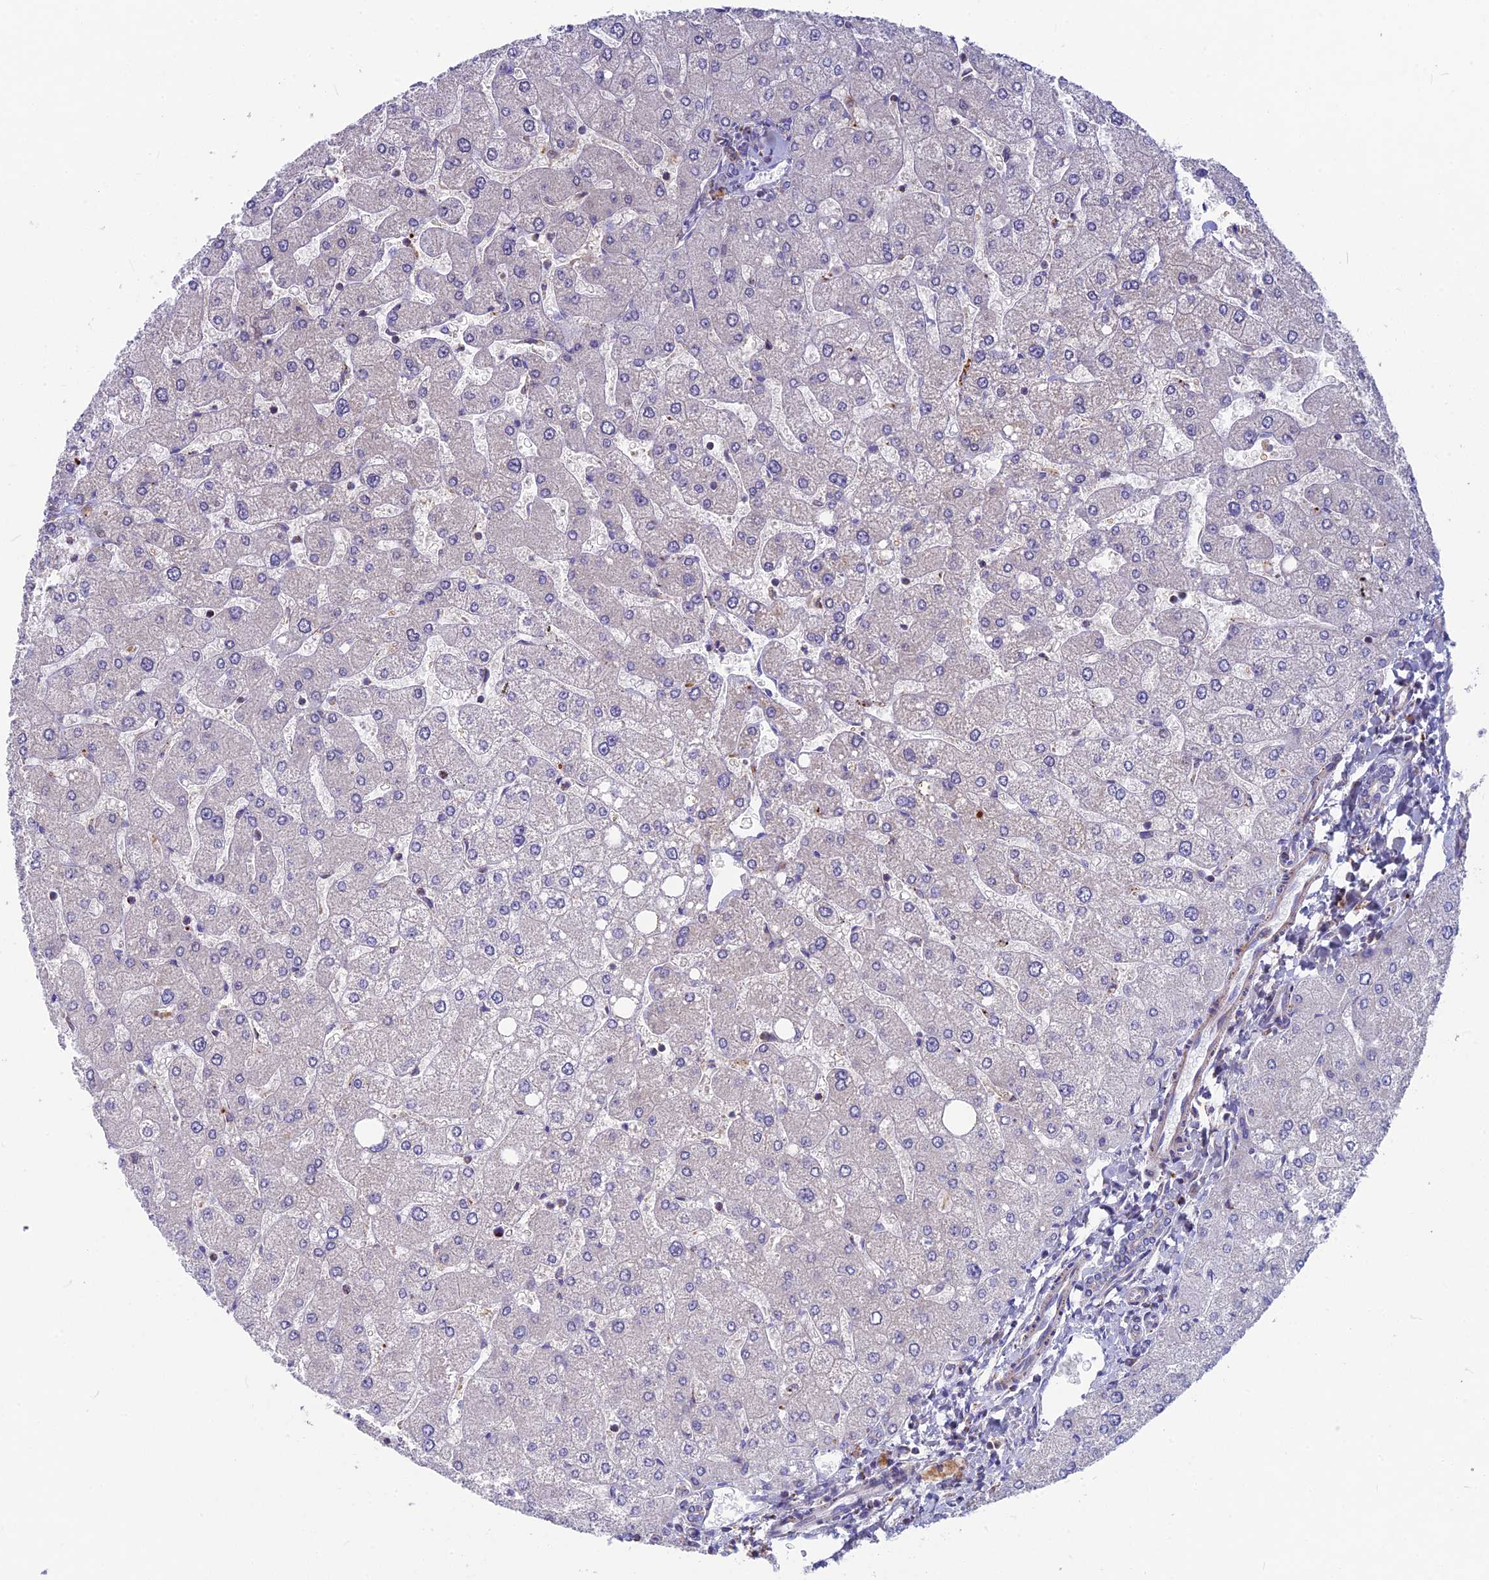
{"staining": {"intensity": "negative", "quantity": "none", "location": "none"}, "tissue": "liver", "cell_type": "Cholangiocytes", "image_type": "normal", "snomed": [{"axis": "morphology", "description": "Normal tissue, NOS"}, {"axis": "topography", "description": "Liver"}], "caption": "Immunohistochemistry of unremarkable liver shows no expression in cholangiocytes. (Immunohistochemistry (ihc), brightfield microscopy, high magnification).", "gene": "CS", "patient": {"sex": "male", "age": 55}}